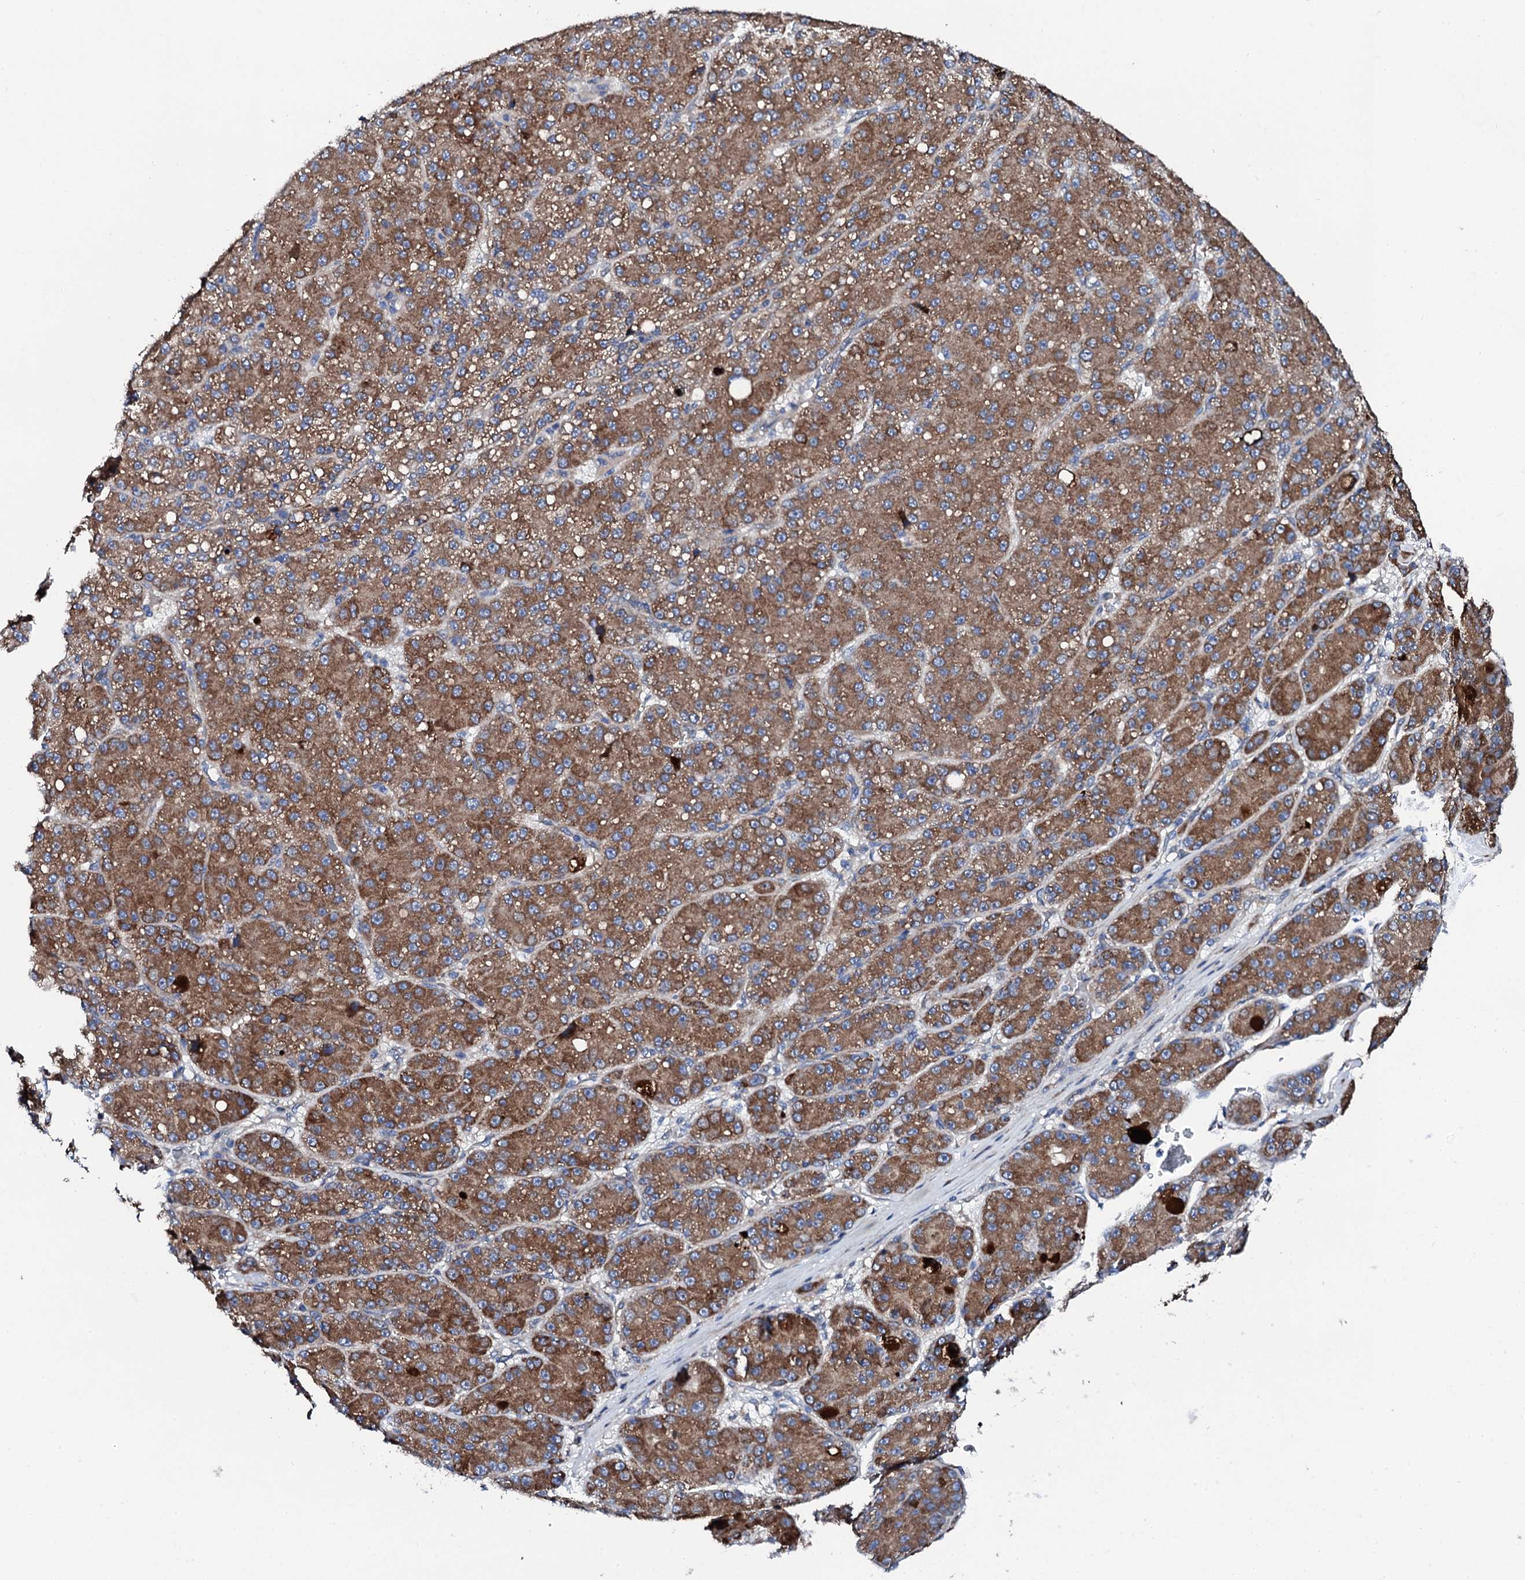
{"staining": {"intensity": "moderate", "quantity": ">75%", "location": "cytoplasmic/membranous"}, "tissue": "liver cancer", "cell_type": "Tumor cells", "image_type": "cancer", "snomed": [{"axis": "morphology", "description": "Carcinoma, Hepatocellular, NOS"}, {"axis": "topography", "description": "Liver"}], "caption": "There is medium levels of moderate cytoplasmic/membranous expression in tumor cells of liver cancer (hepatocellular carcinoma), as demonstrated by immunohistochemical staining (brown color).", "gene": "LIPT2", "patient": {"sex": "male", "age": 67}}